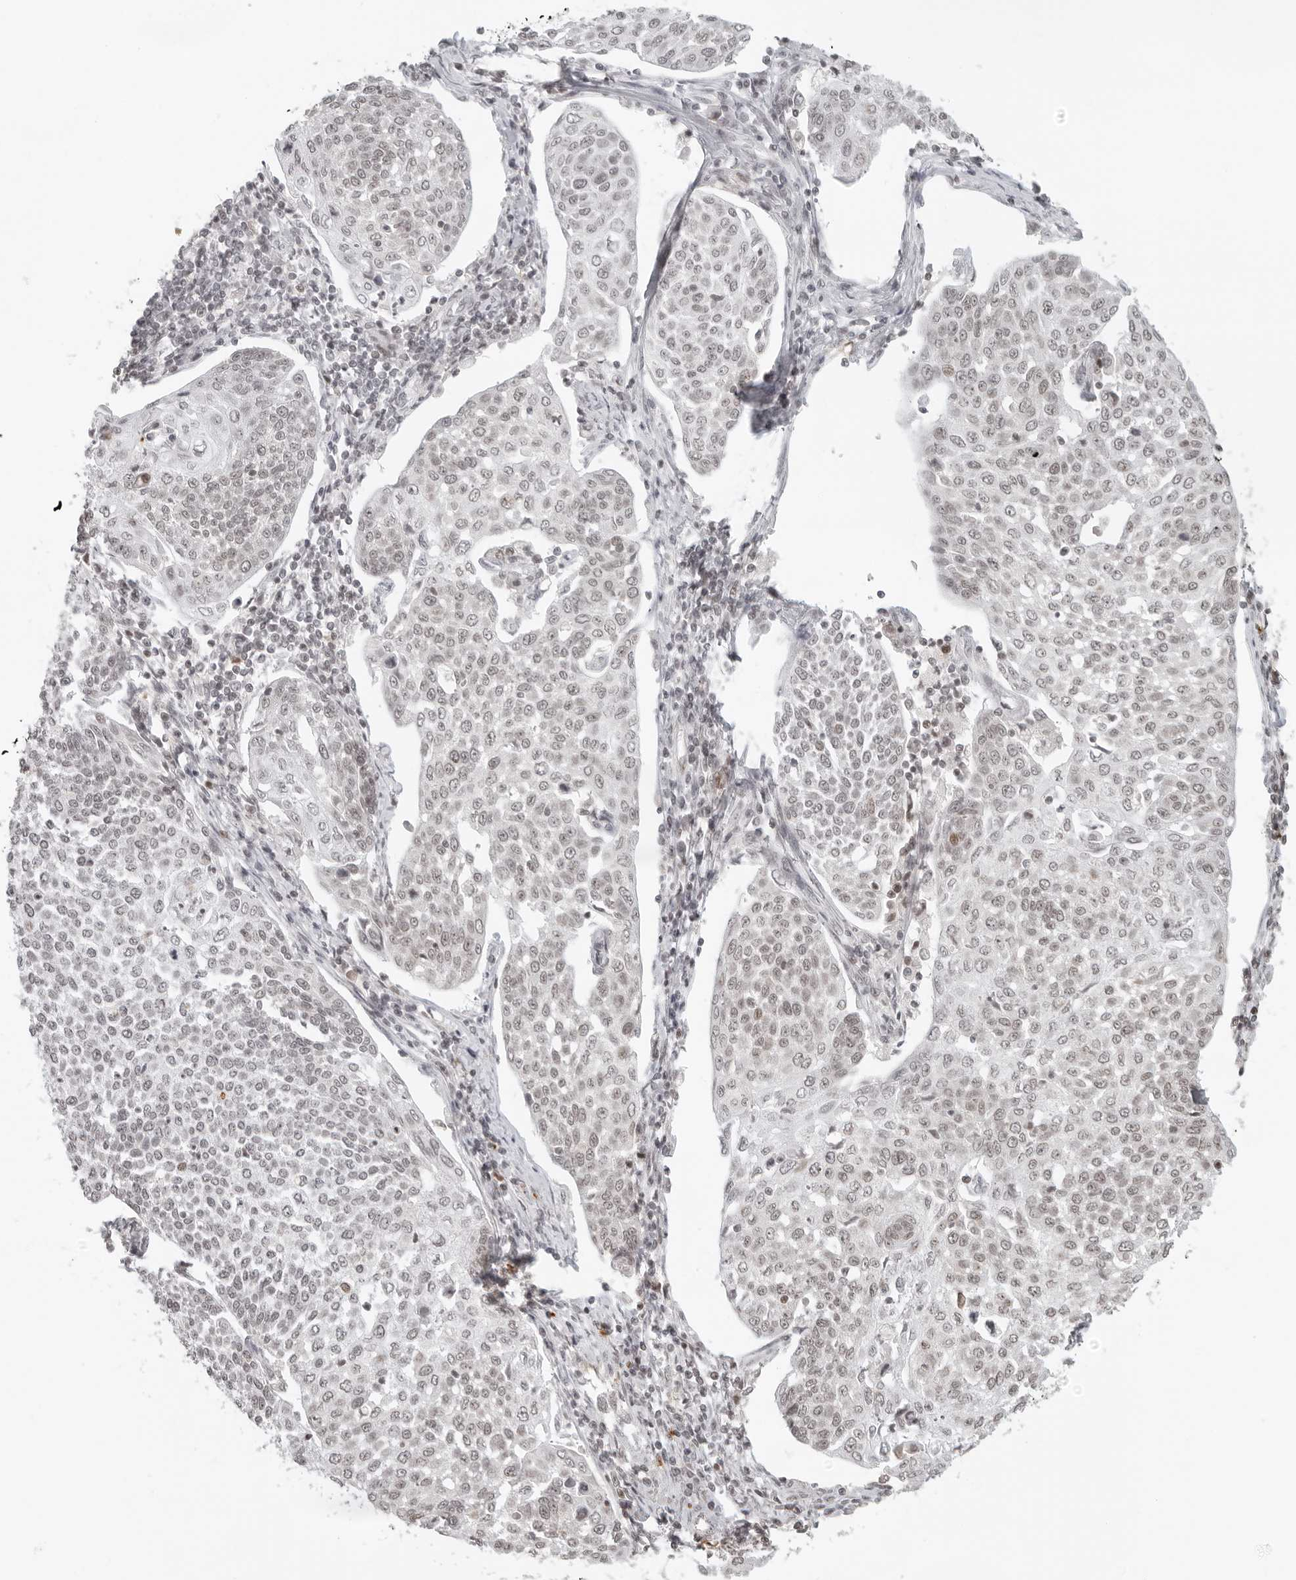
{"staining": {"intensity": "weak", "quantity": "25%-75%", "location": "nuclear"}, "tissue": "cervical cancer", "cell_type": "Tumor cells", "image_type": "cancer", "snomed": [{"axis": "morphology", "description": "Squamous cell carcinoma, NOS"}, {"axis": "topography", "description": "Cervix"}], "caption": "This photomicrograph shows immunohistochemistry staining of human cervical cancer (squamous cell carcinoma), with low weak nuclear staining in approximately 25%-75% of tumor cells.", "gene": "ZNF407", "patient": {"sex": "female", "age": 34}}